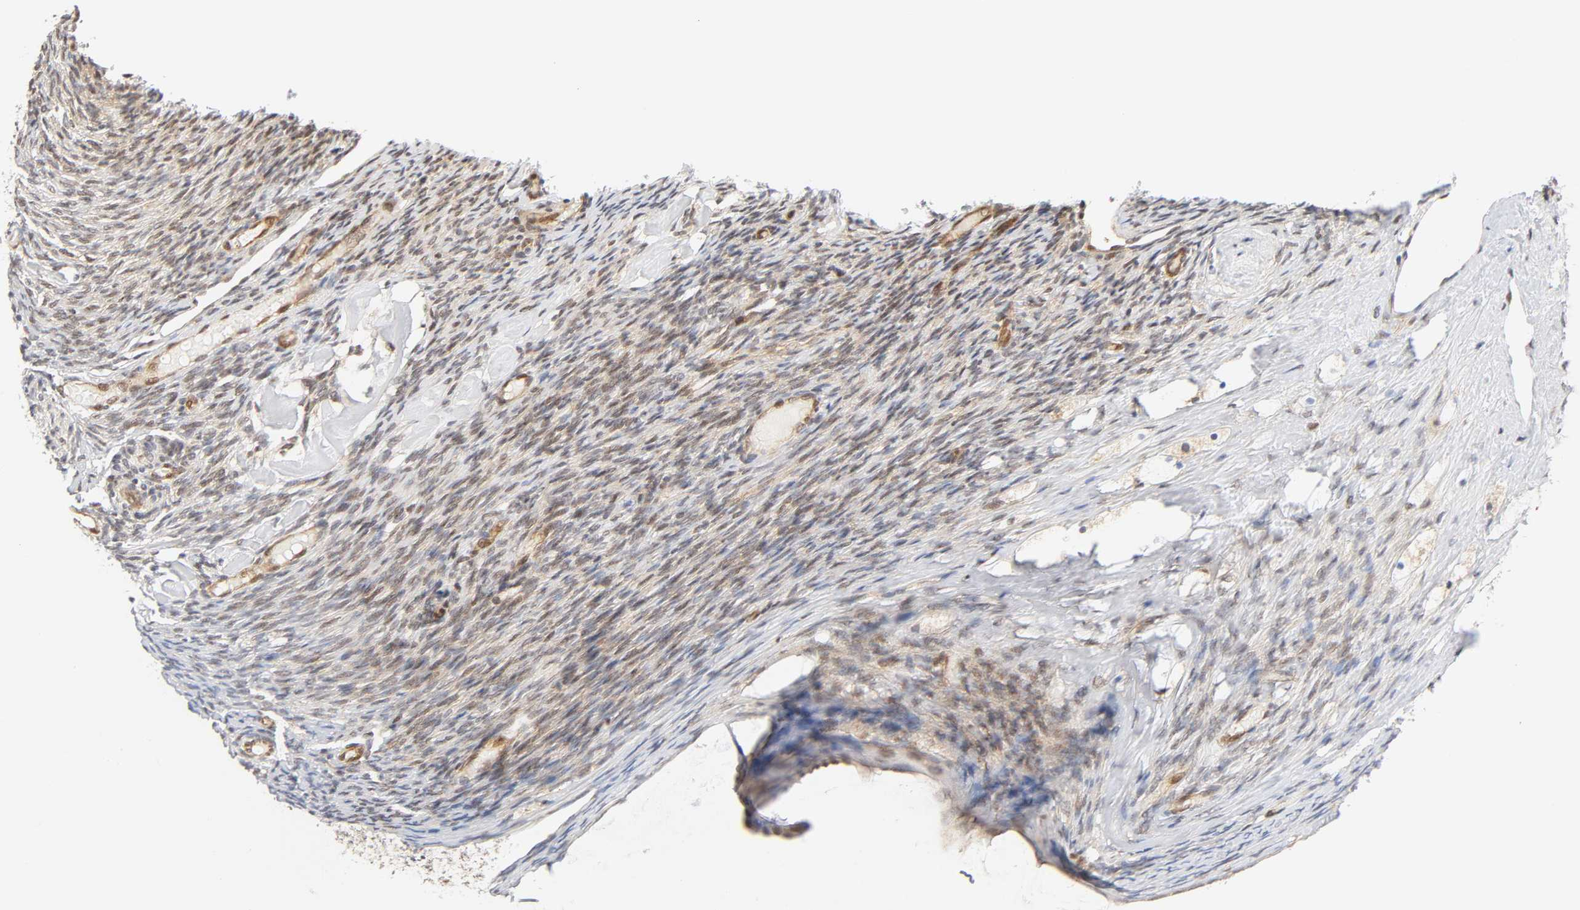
{"staining": {"intensity": "weak", "quantity": "25%-75%", "location": "cytoplasmic/membranous,nuclear"}, "tissue": "ovary", "cell_type": "Ovarian stroma cells", "image_type": "normal", "snomed": [{"axis": "morphology", "description": "Normal tissue, NOS"}, {"axis": "topography", "description": "Ovary"}], "caption": "Human ovary stained for a protein (brown) exhibits weak cytoplasmic/membranous,nuclear positive positivity in about 25%-75% of ovarian stroma cells.", "gene": "CDC37", "patient": {"sex": "female", "age": 60}}